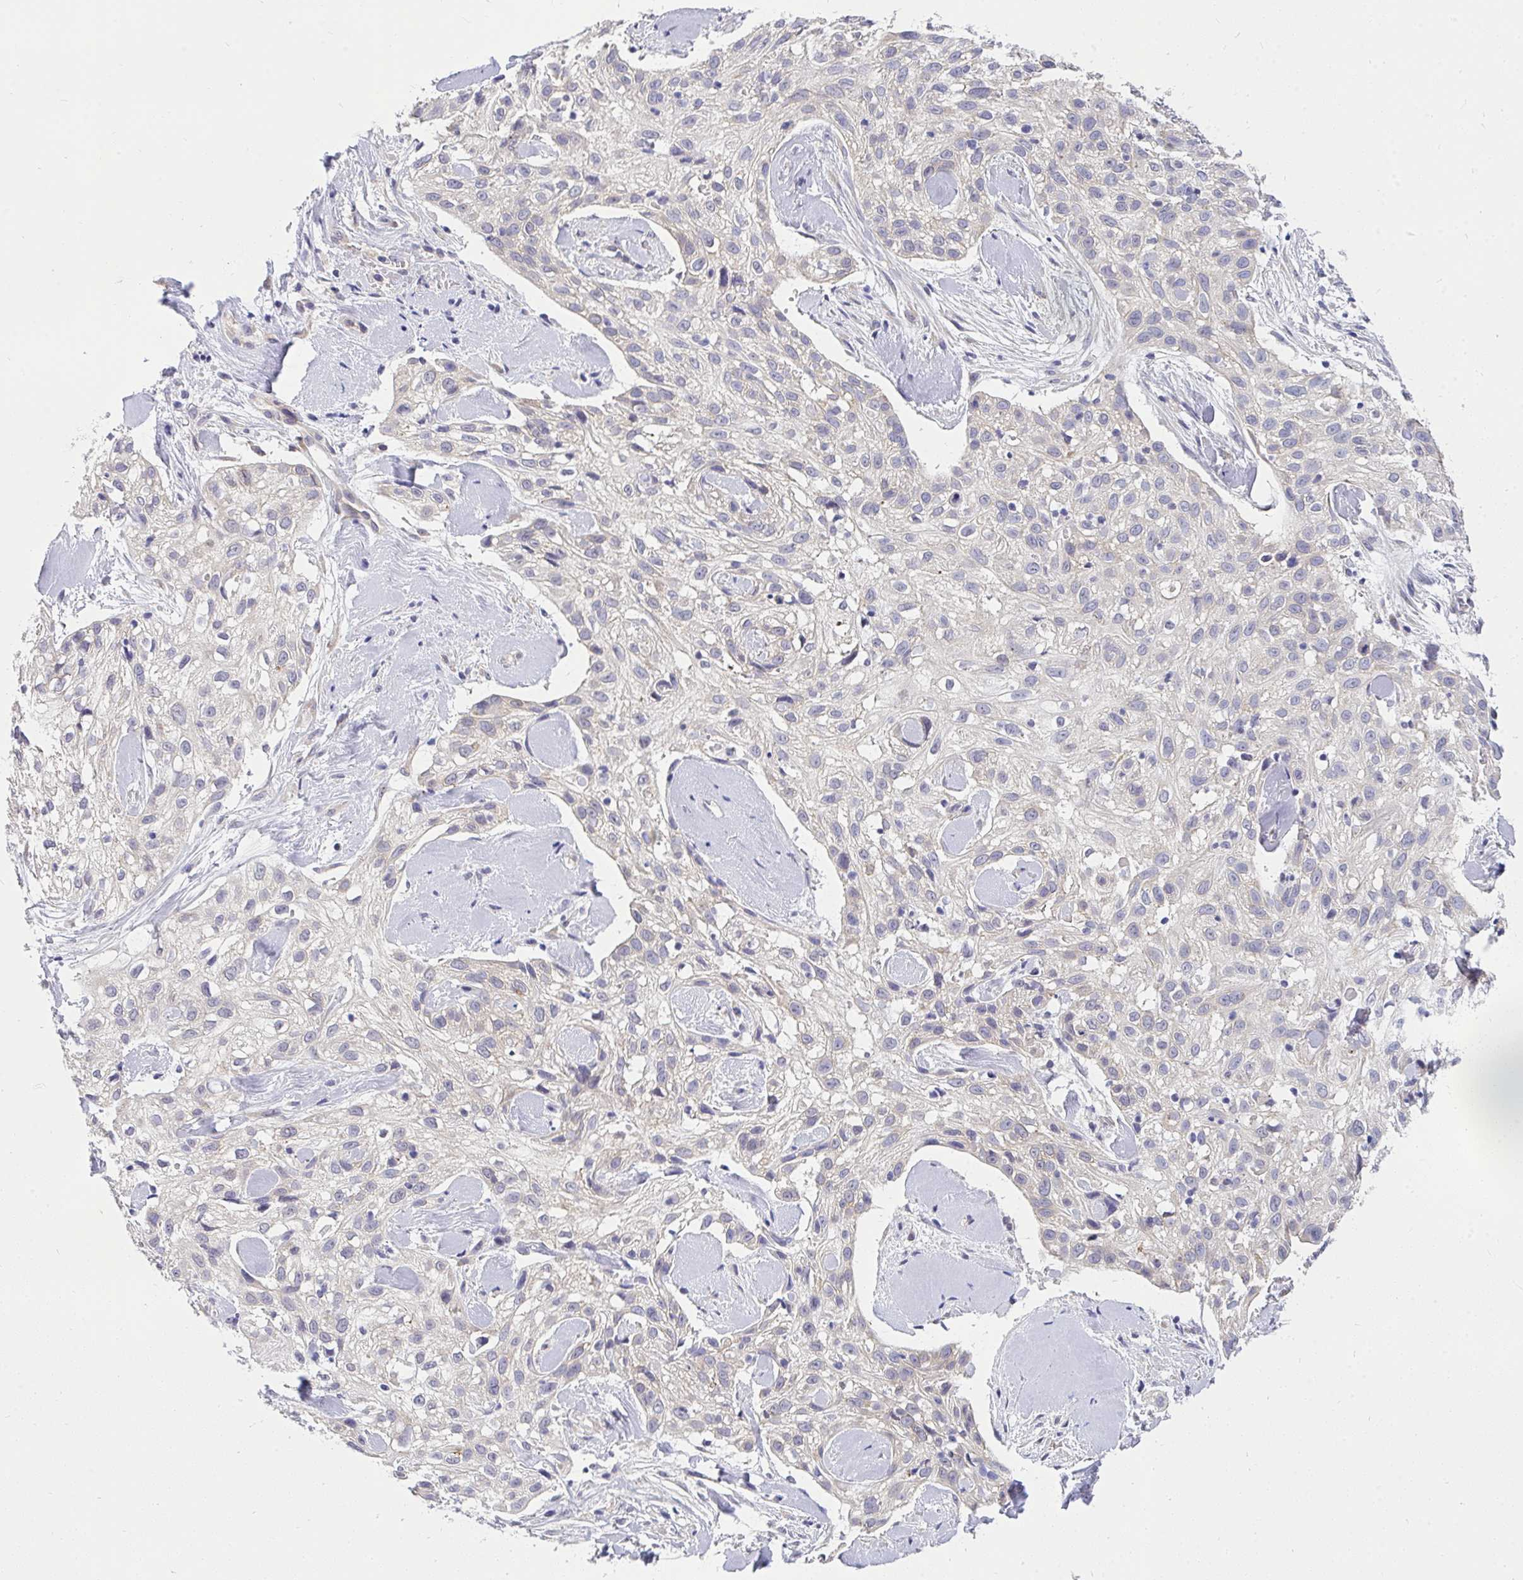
{"staining": {"intensity": "negative", "quantity": "none", "location": "none"}, "tissue": "skin cancer", "cell_type": "Tumor cells", "image_type": "cancer", "snomed": [{"axis": "morphology", "description": "Squamous cell carcinoma, NOS"}, {"axis": "topography", "description": "Skin"}], "caption": "There is no significant expression in tumor cells of squamous cell carcinoma (skin).", "gene": "VGLL3", "patient": {"sex": "male", "age": 82}}